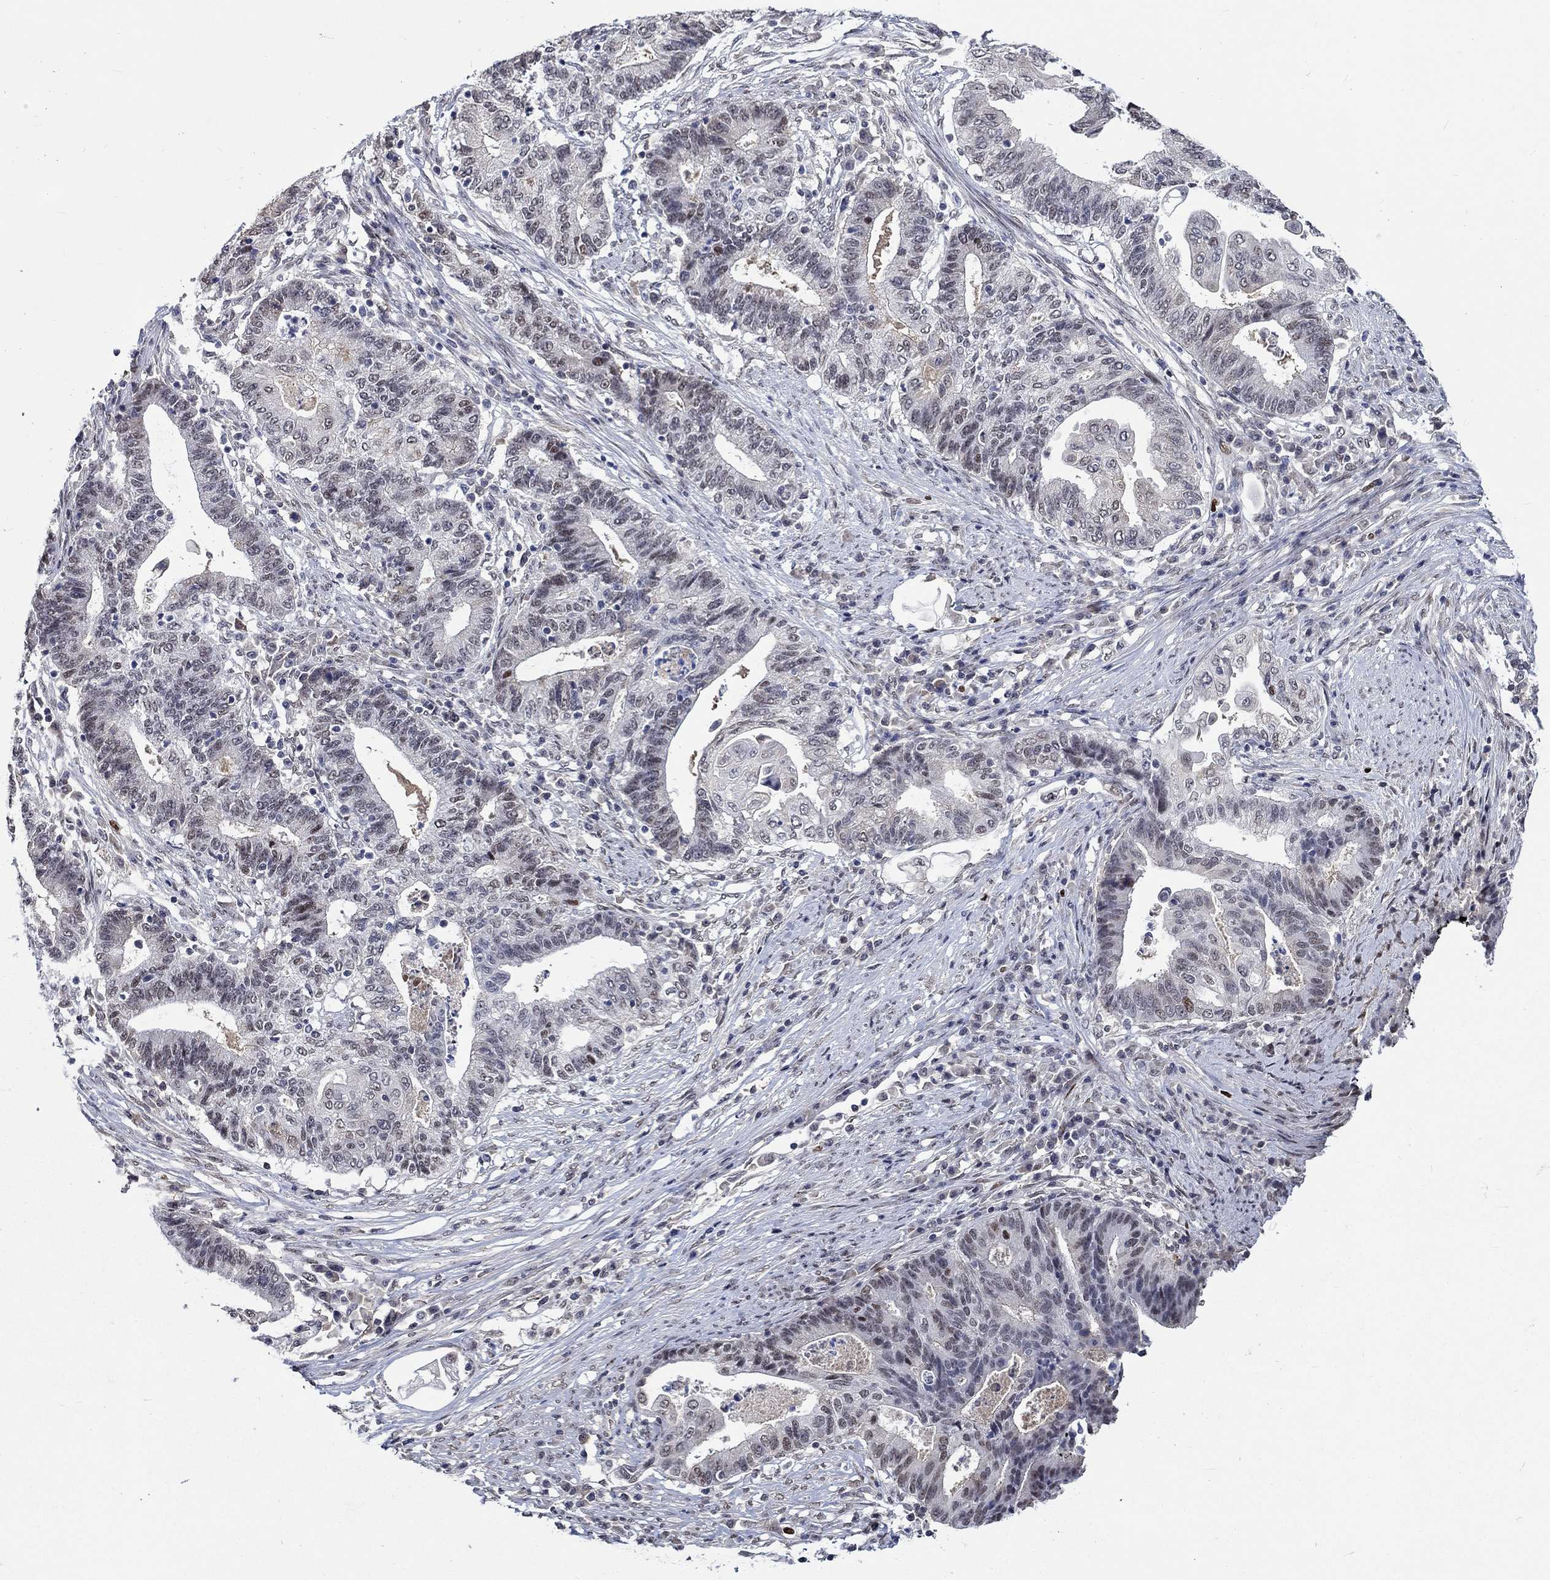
{"staining": {"intensity": "moderate", "quantity": "<25%", "location": "nuclear"}, "tissue": "endometrial cancer", "cell_type": "Tumor cells", "image_type": "cancer", "snomed": [{"axis": "morphology", "description": "Adenocarcinoma, NOS"}, {"axis": "topography", "description": "Uterus"}, {"axis": "topography", "description": "Endometrium"}], "caption": "Human adenocarcinoma (endometrial) stained for a protein (brown) reveals moderate nuclear positive staining in about <25% of tumor cells.", "gene": "GATA2", "patient": {"sex": "female", "age": 54}}